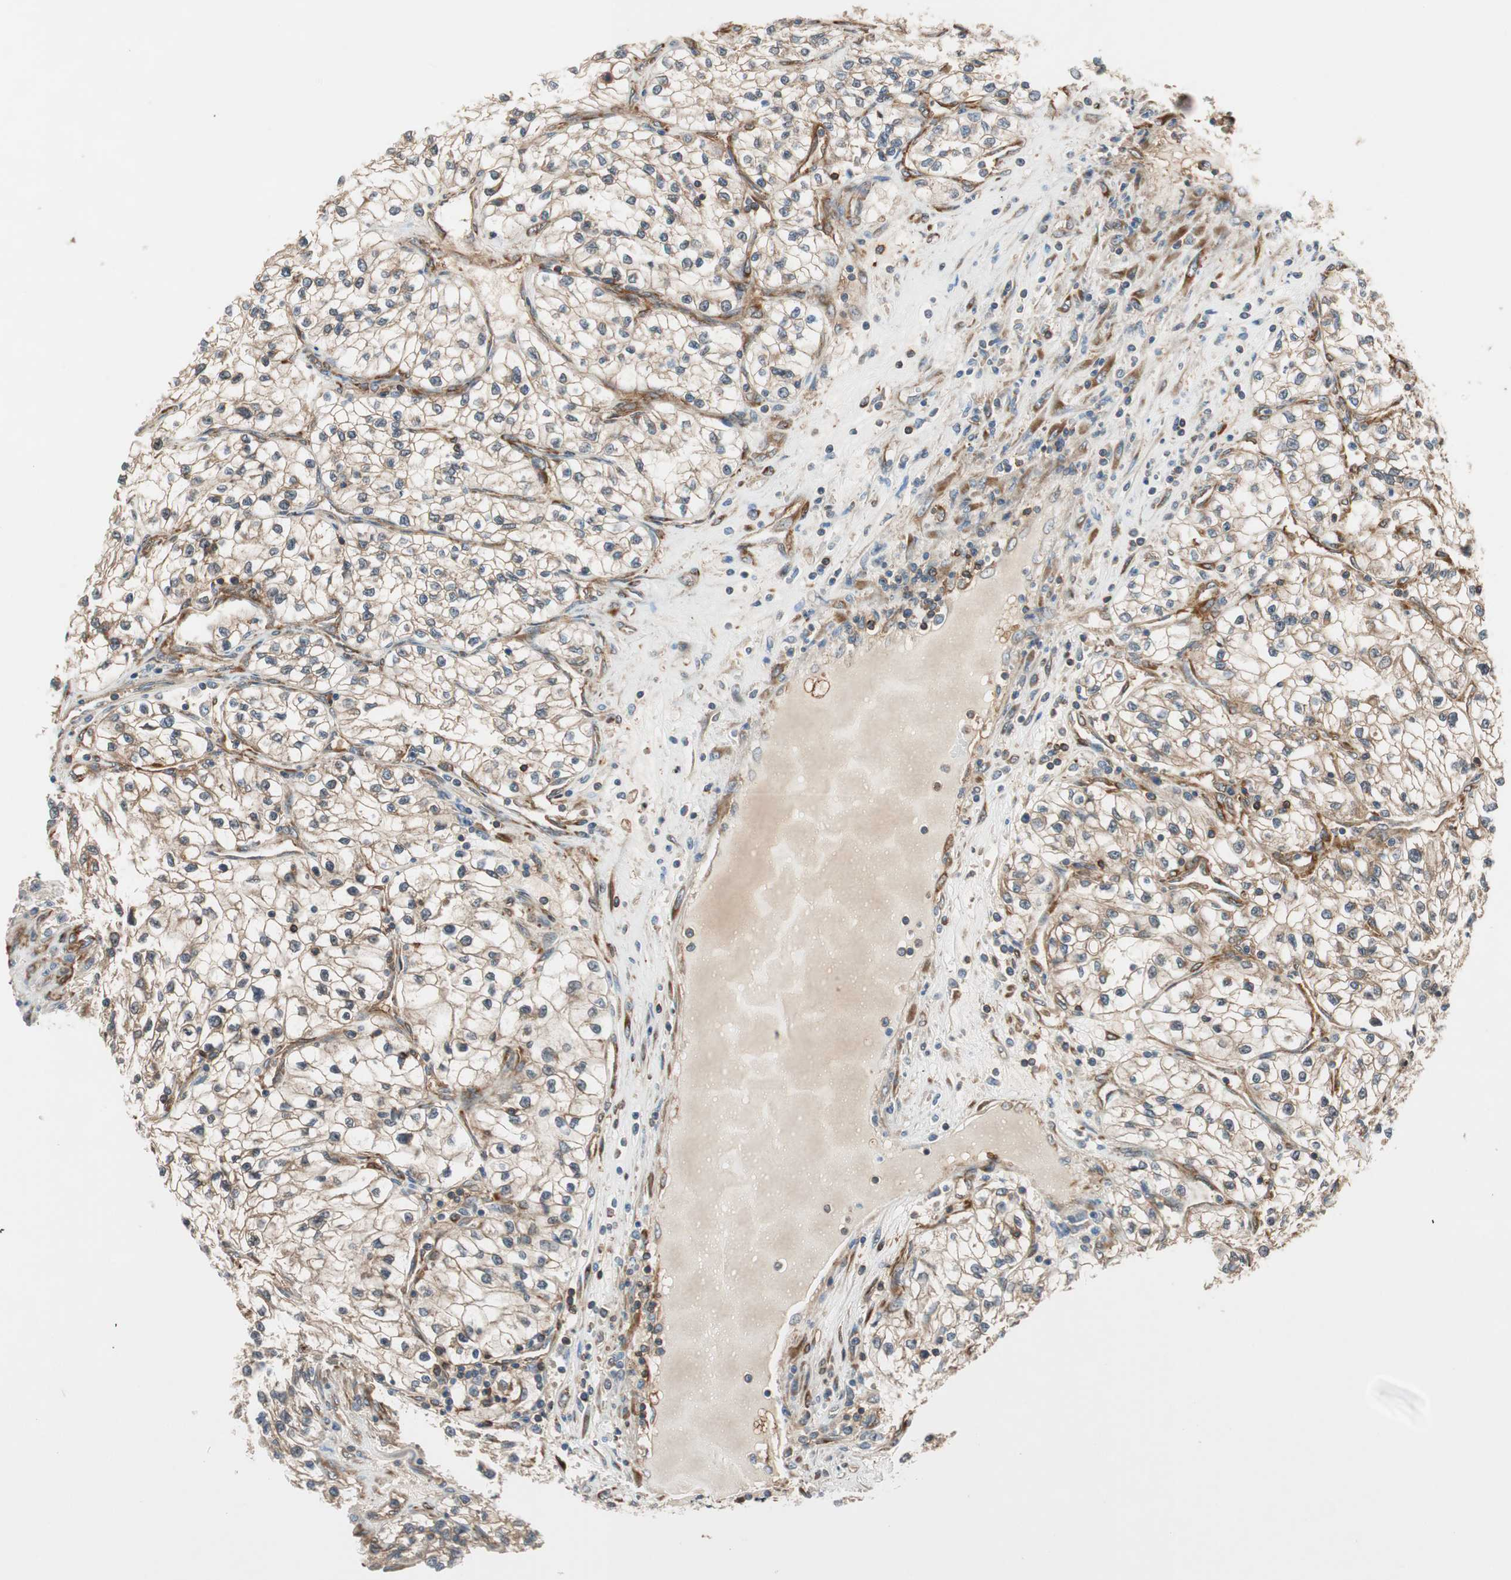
{"staining": {"intensity": "weak", "quantity": "25%-75%", "location": "cytoplasmic/membranous"}, "tissue": "renal cancer", "cell_type": "Tumor cells", "image_type": "cancer", "snomed": [{"axis": "morphology", "description": "Adenocarcinoma, NOS"}, {"axis": "topography", "description": "Kidney"}], "caption": "Weak cytoplasmic/membranous expression is identified in about 25%-75% of tumor cells in renal cancer.", "gene": "WASL", "patient": {"sex": "female", "age": 57}}